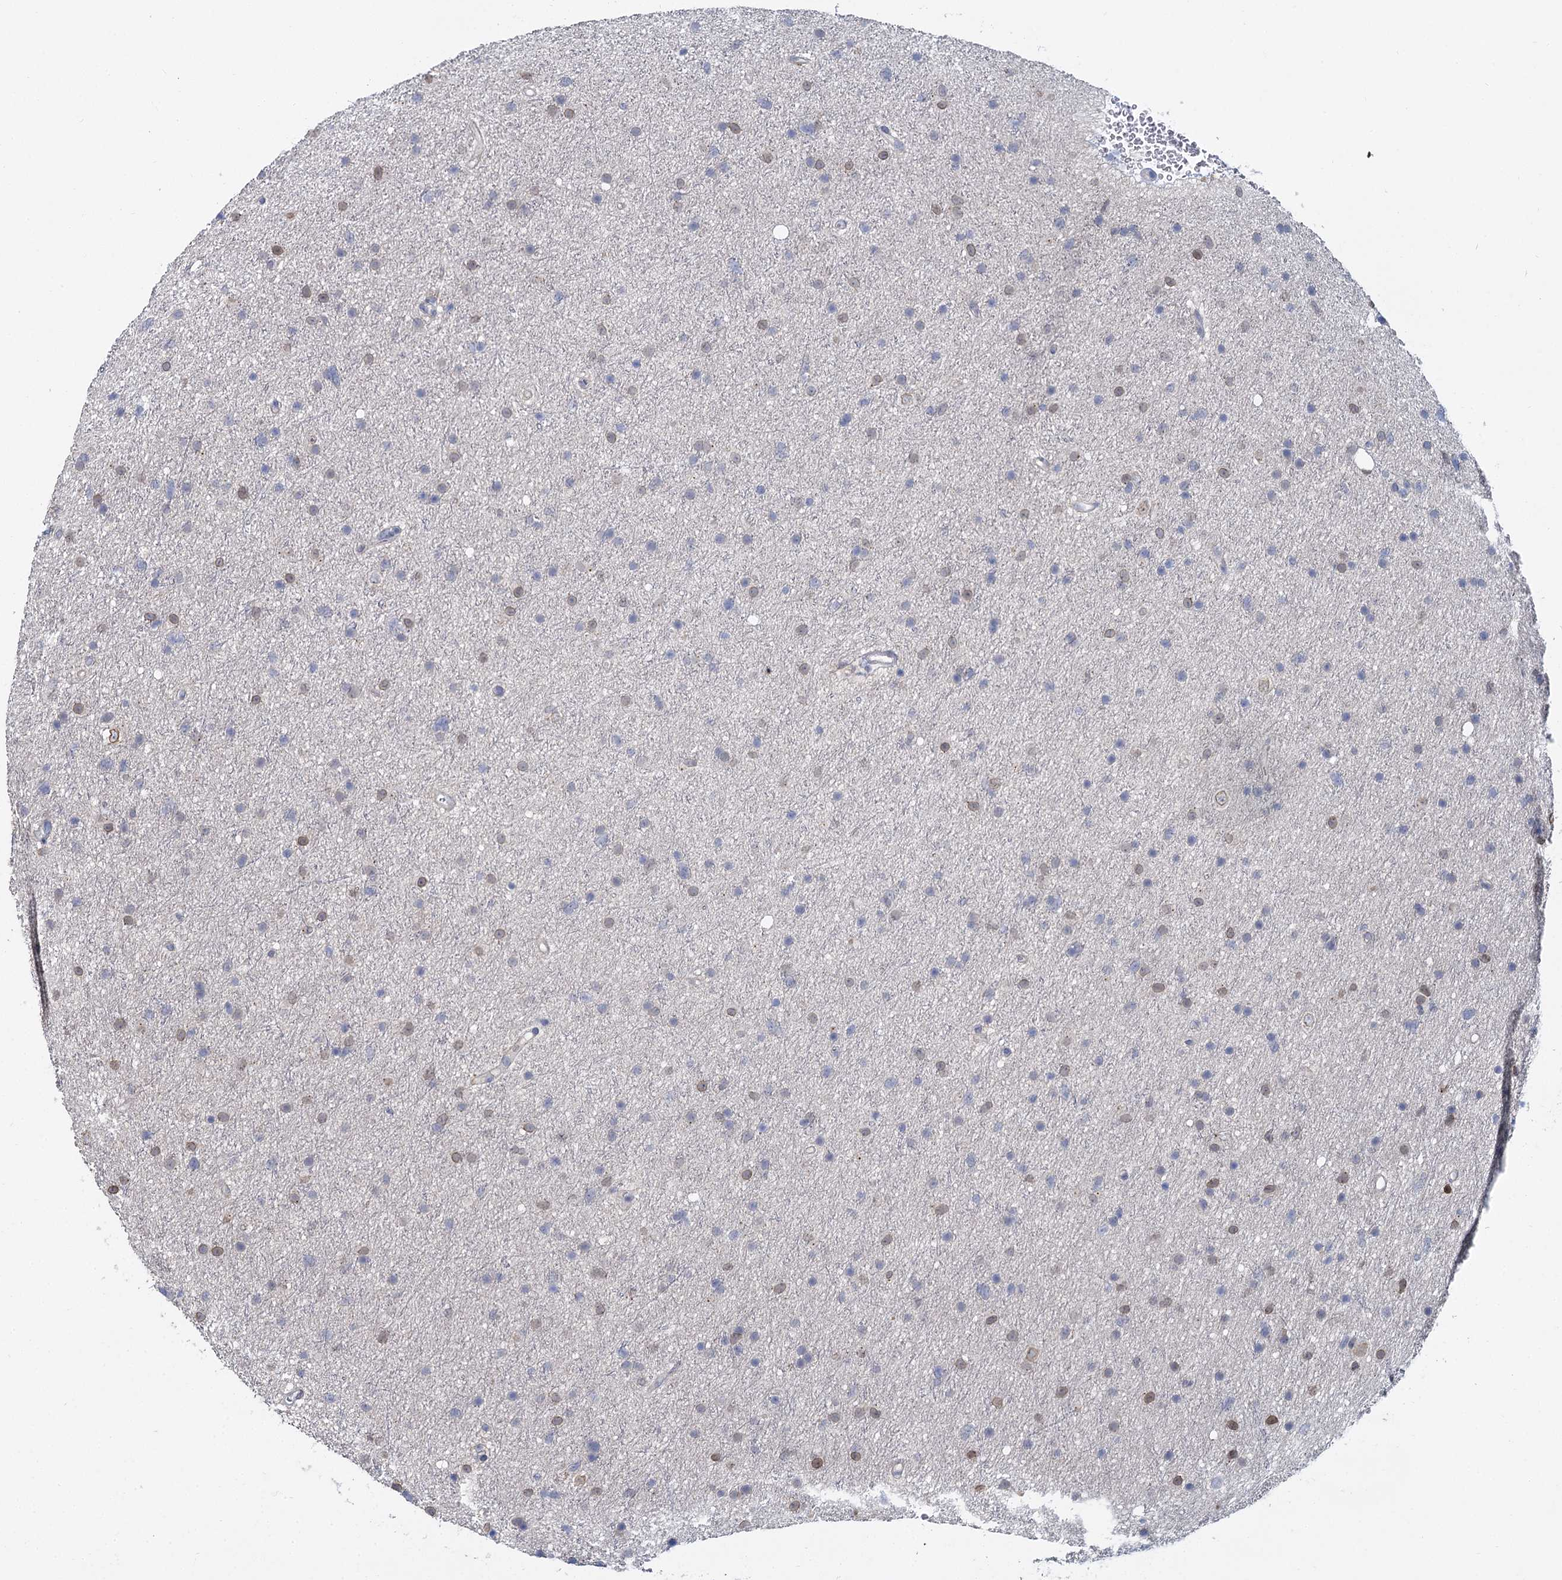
{"staining": {"intensity": "negative", "quantity": "none", "location": "none"}, "tissue": "glioma", "cell_type": "Tumor cells", "image_type": "cancer", "snomed": [{"axis": "morphology", "description": "Glioma, malignant, Low grade"}, {"axis": "topography", "description": "Cerebral cortex"}], "caption": "An image of human malignant low-grade glioma is negative for staining in tumor cells.", "gene": "ACRBP", "patient": {"sex": "female", "age": 39}}